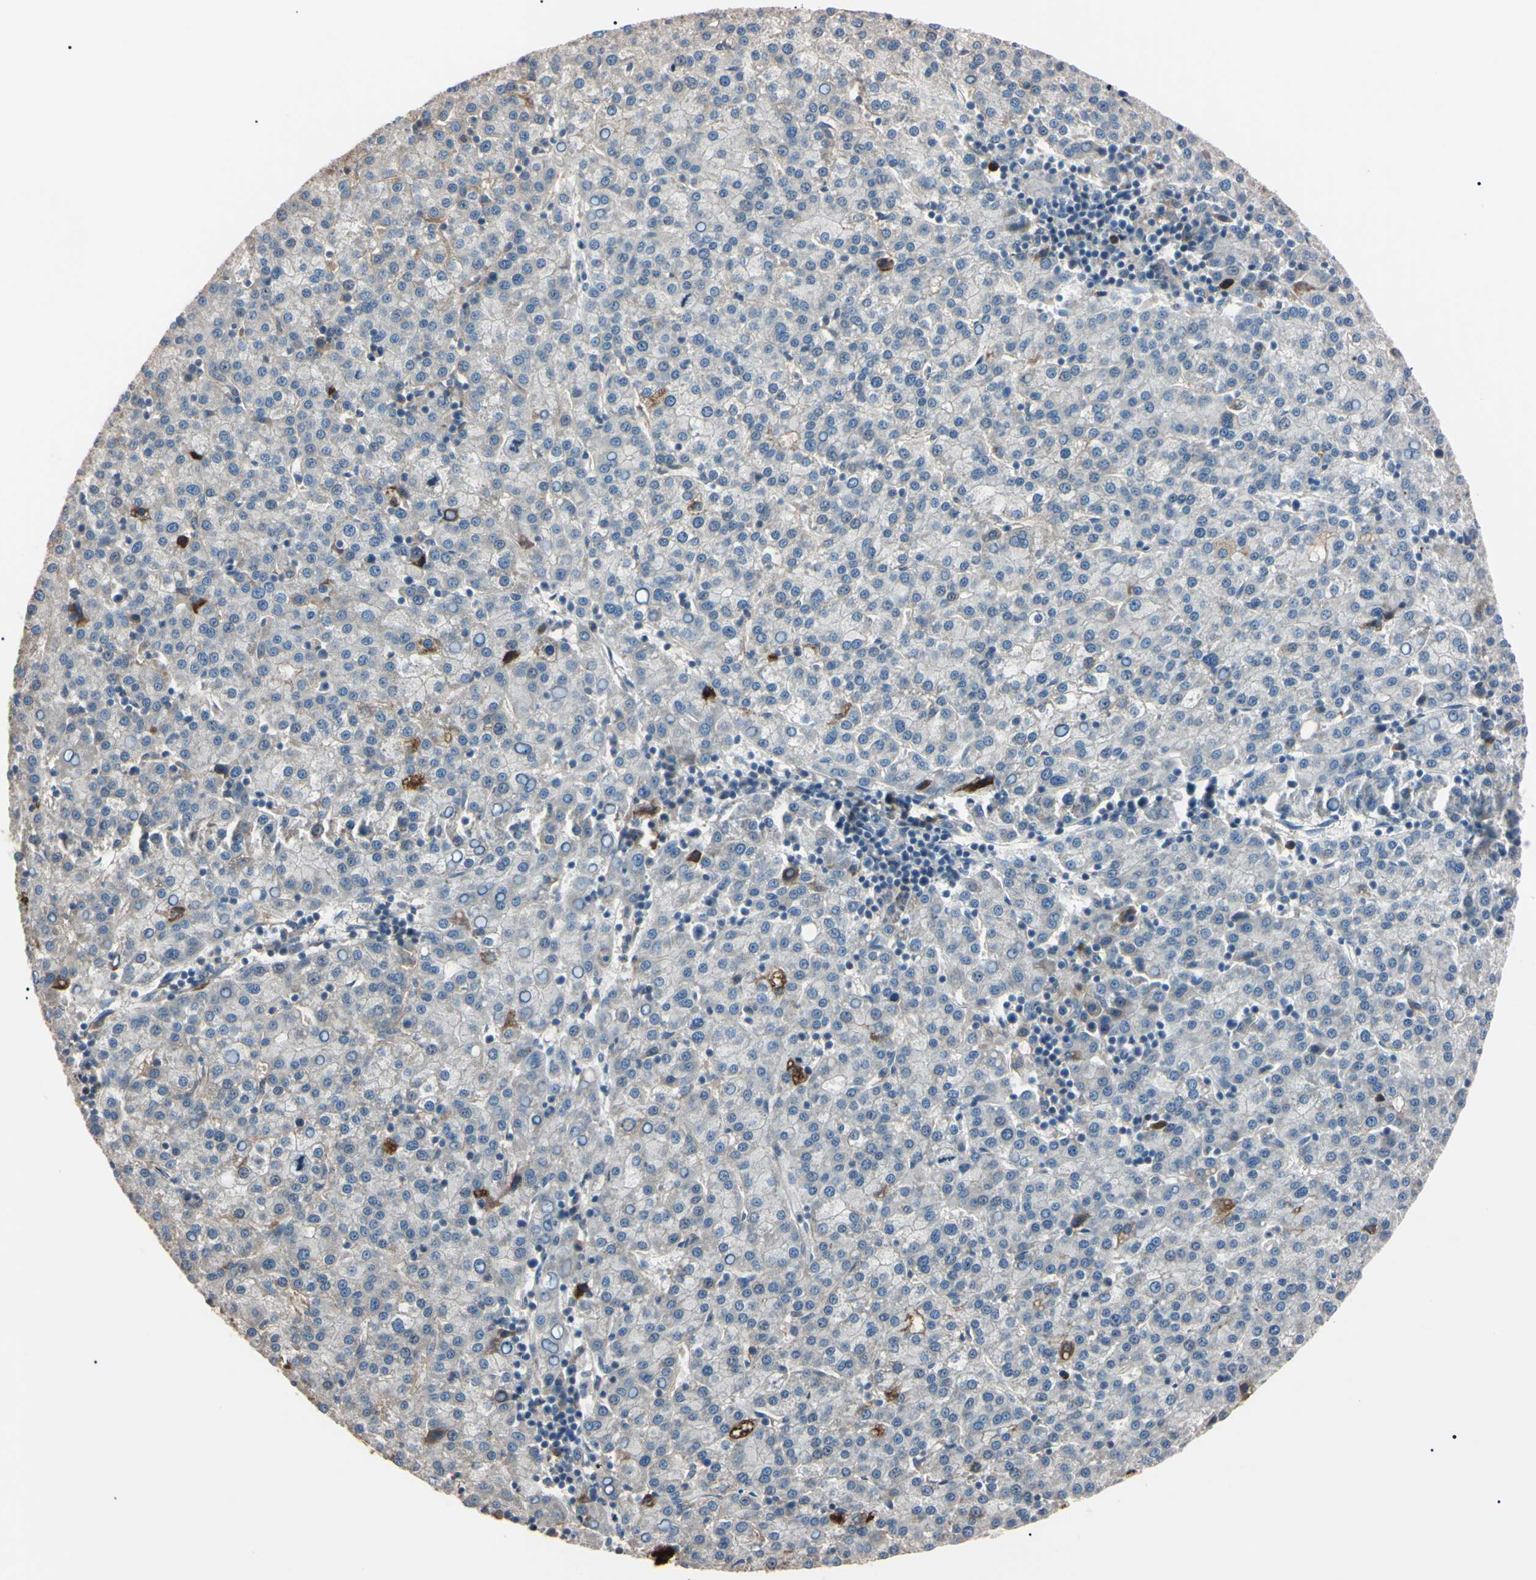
{"staining": {"intensity": "weak", "quantity": "25%-75%", "location": "cytoplasmic/membranous"}, "tissue": "liver cancer", "cell_type": "Tumor cells", "image_type": "cancer", "snomed": [{"axis": "morphology", "description": "Carcinoma, Hepatocellular, NOS"}, {"axis": "topography", "description": "Liver"}], "caption": "Liver cancer (hepatocellular carcinoma) stained with IHC reveals weak cytoplasmic/membranous staining in approximately 25%-75% of tumor cells.", "gene": "PRKACA", "patient": {"sex": "female", "age": 58}}